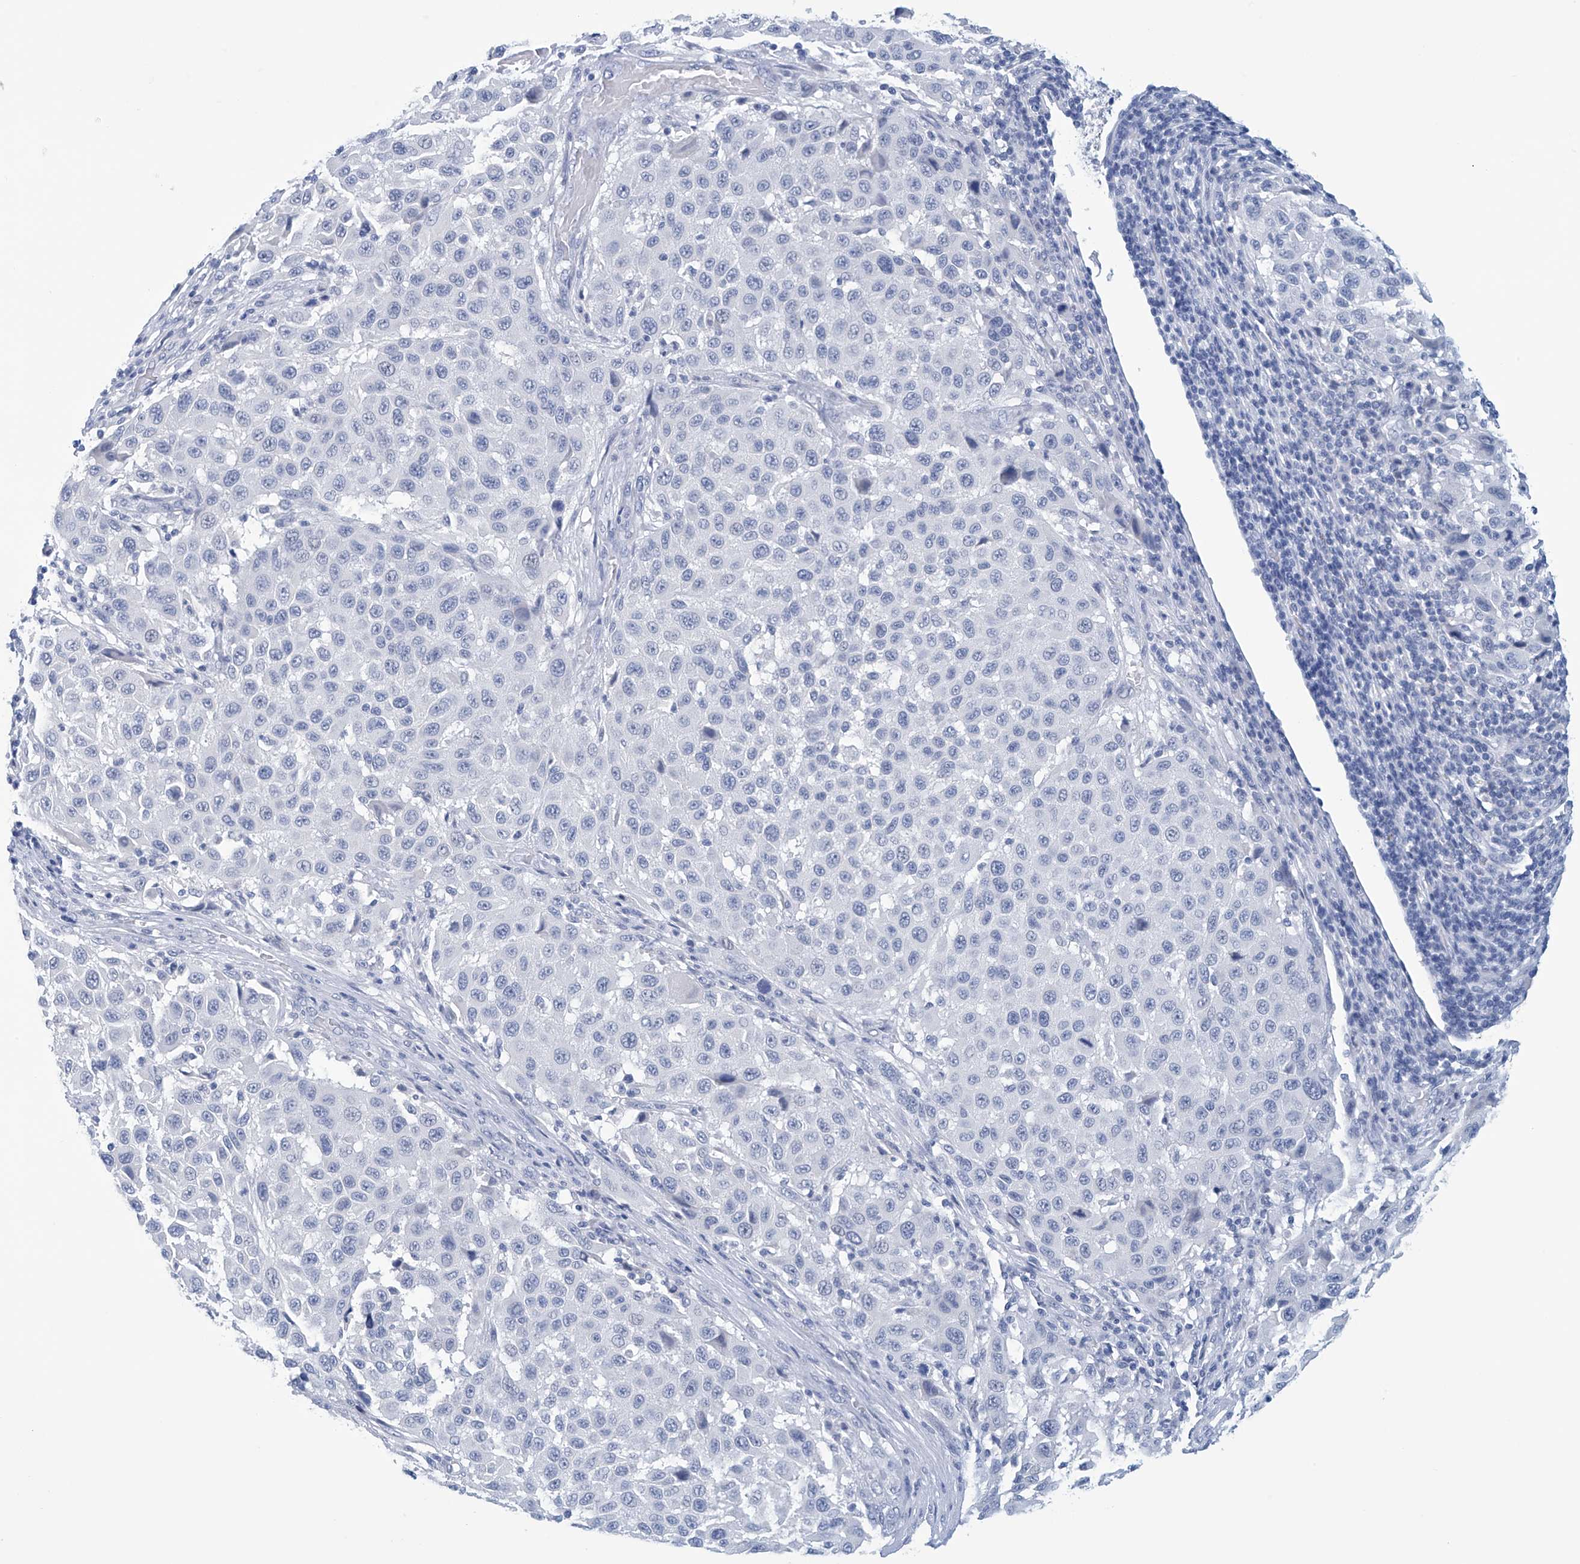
{"staining": {"intensity": "negative", "quantity": "none", "location": "none"}, "tissue": "melanoma", "cell_type": "Tumor cells", "image_type": "cancer", "snomed": [{"axis": "morphology", "description": "Malignant melanoma, Metastatic site"}, {"axis": "topography", "description": "Lymph node"}], "caption": "Protein analysis of melanoma shows no significant expression in tumor cells.", "gene": "DSP", "patient": {"sex": "male", "age": 61}}